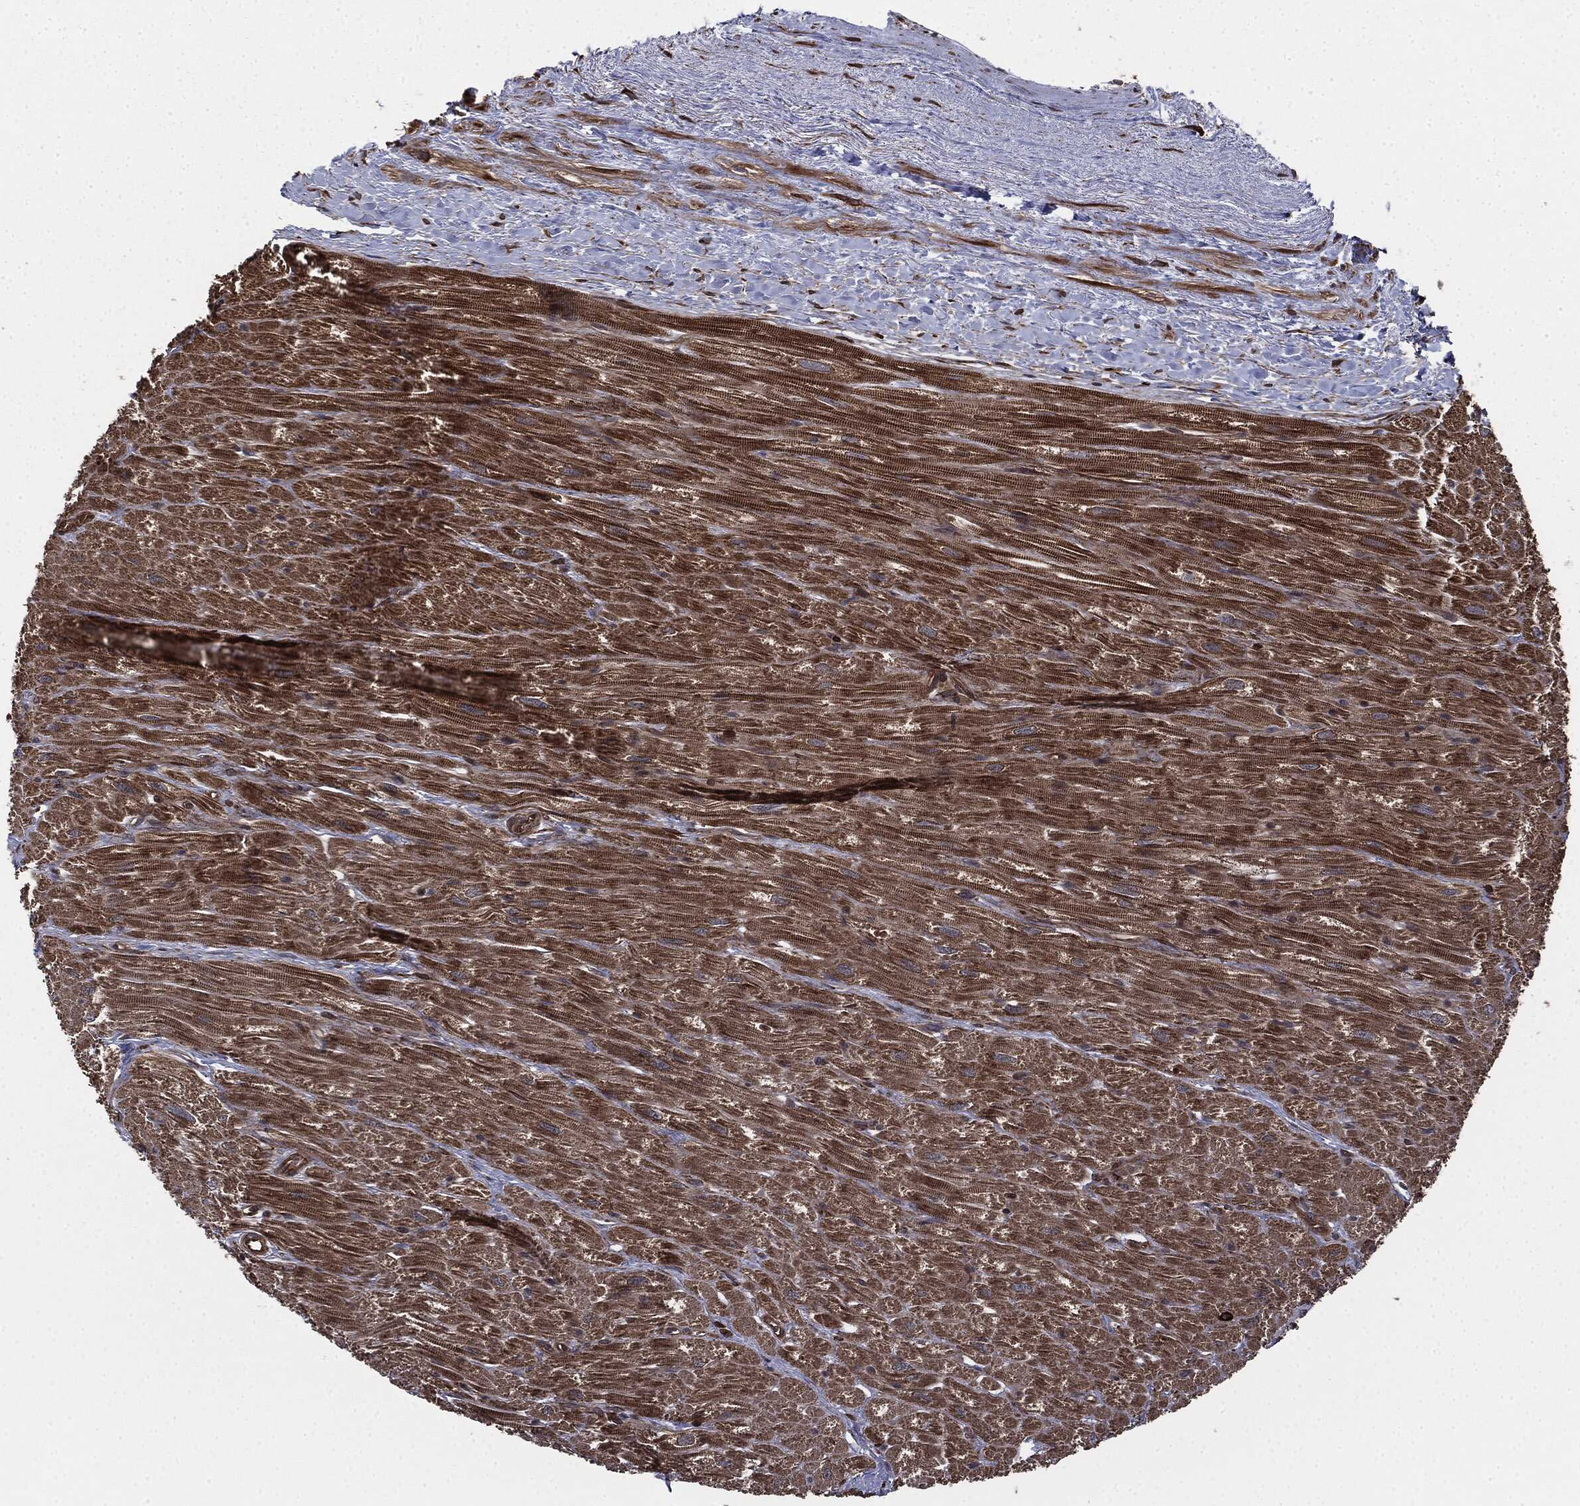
{"staining": {"intensity": "moderate", "quantity": ">75%", "location": "cytoplasmic/membranous"}, "tissue": "heart muscle", "cell_type": "Cardiomyocytes", "image_type": "normal", "snomed": [{"axis": "morphology", "description": "Normal tissue, NOS"}, {"axis": "topography", "description": "Heart"}], "caption": "IHC image of benign heart muscle: heart muscle stained using immunohistochemistry shows medium levels of moderate protein expression localized specifically in the cytoplasmic/membranous of cardiomyocytes, appearing as a cytoplasmic/membranous brown color.", "gene": "RAP1GDS1", "patient": {"sex": "male", "age": 62}}